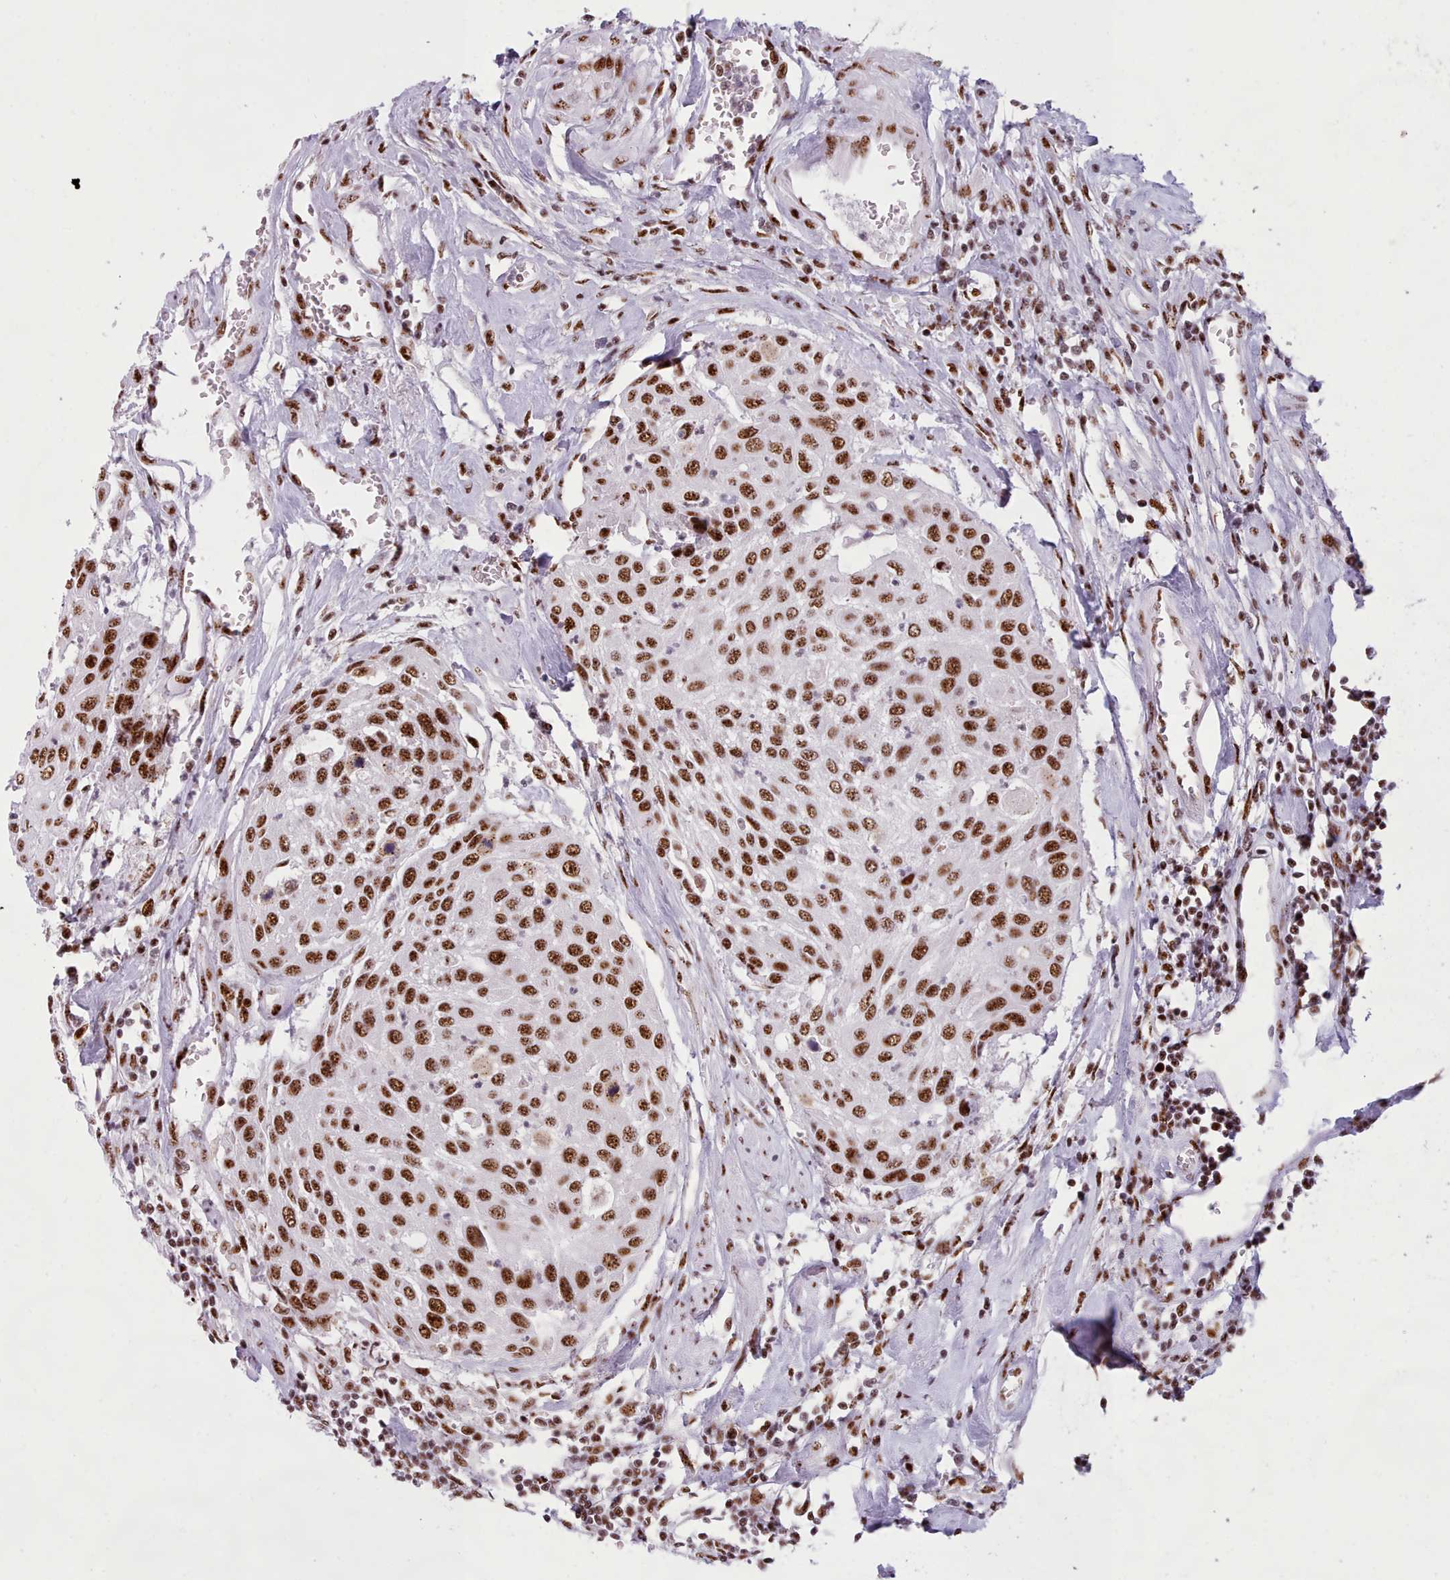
{"staining": {"intensity": "strong", "quantity": ">75%", "location": "nuclear"}, "tissue": "urothelial cancer", "cell_type": "Tumor cells", "image_type": "cancer", "snomed": [{"axis": "morphology", "description": "Urothelial carcinoma, High grade"}, {"axis": "topography", "description": "Urinary bladder"}], "caption": "A micrograph of human urothelial cancer stained for a protein demonstrates strong nuclear brown staining in tumor cells.", "gene": "TMEM35B", "patient": {"sex": "female", "age": 79}}